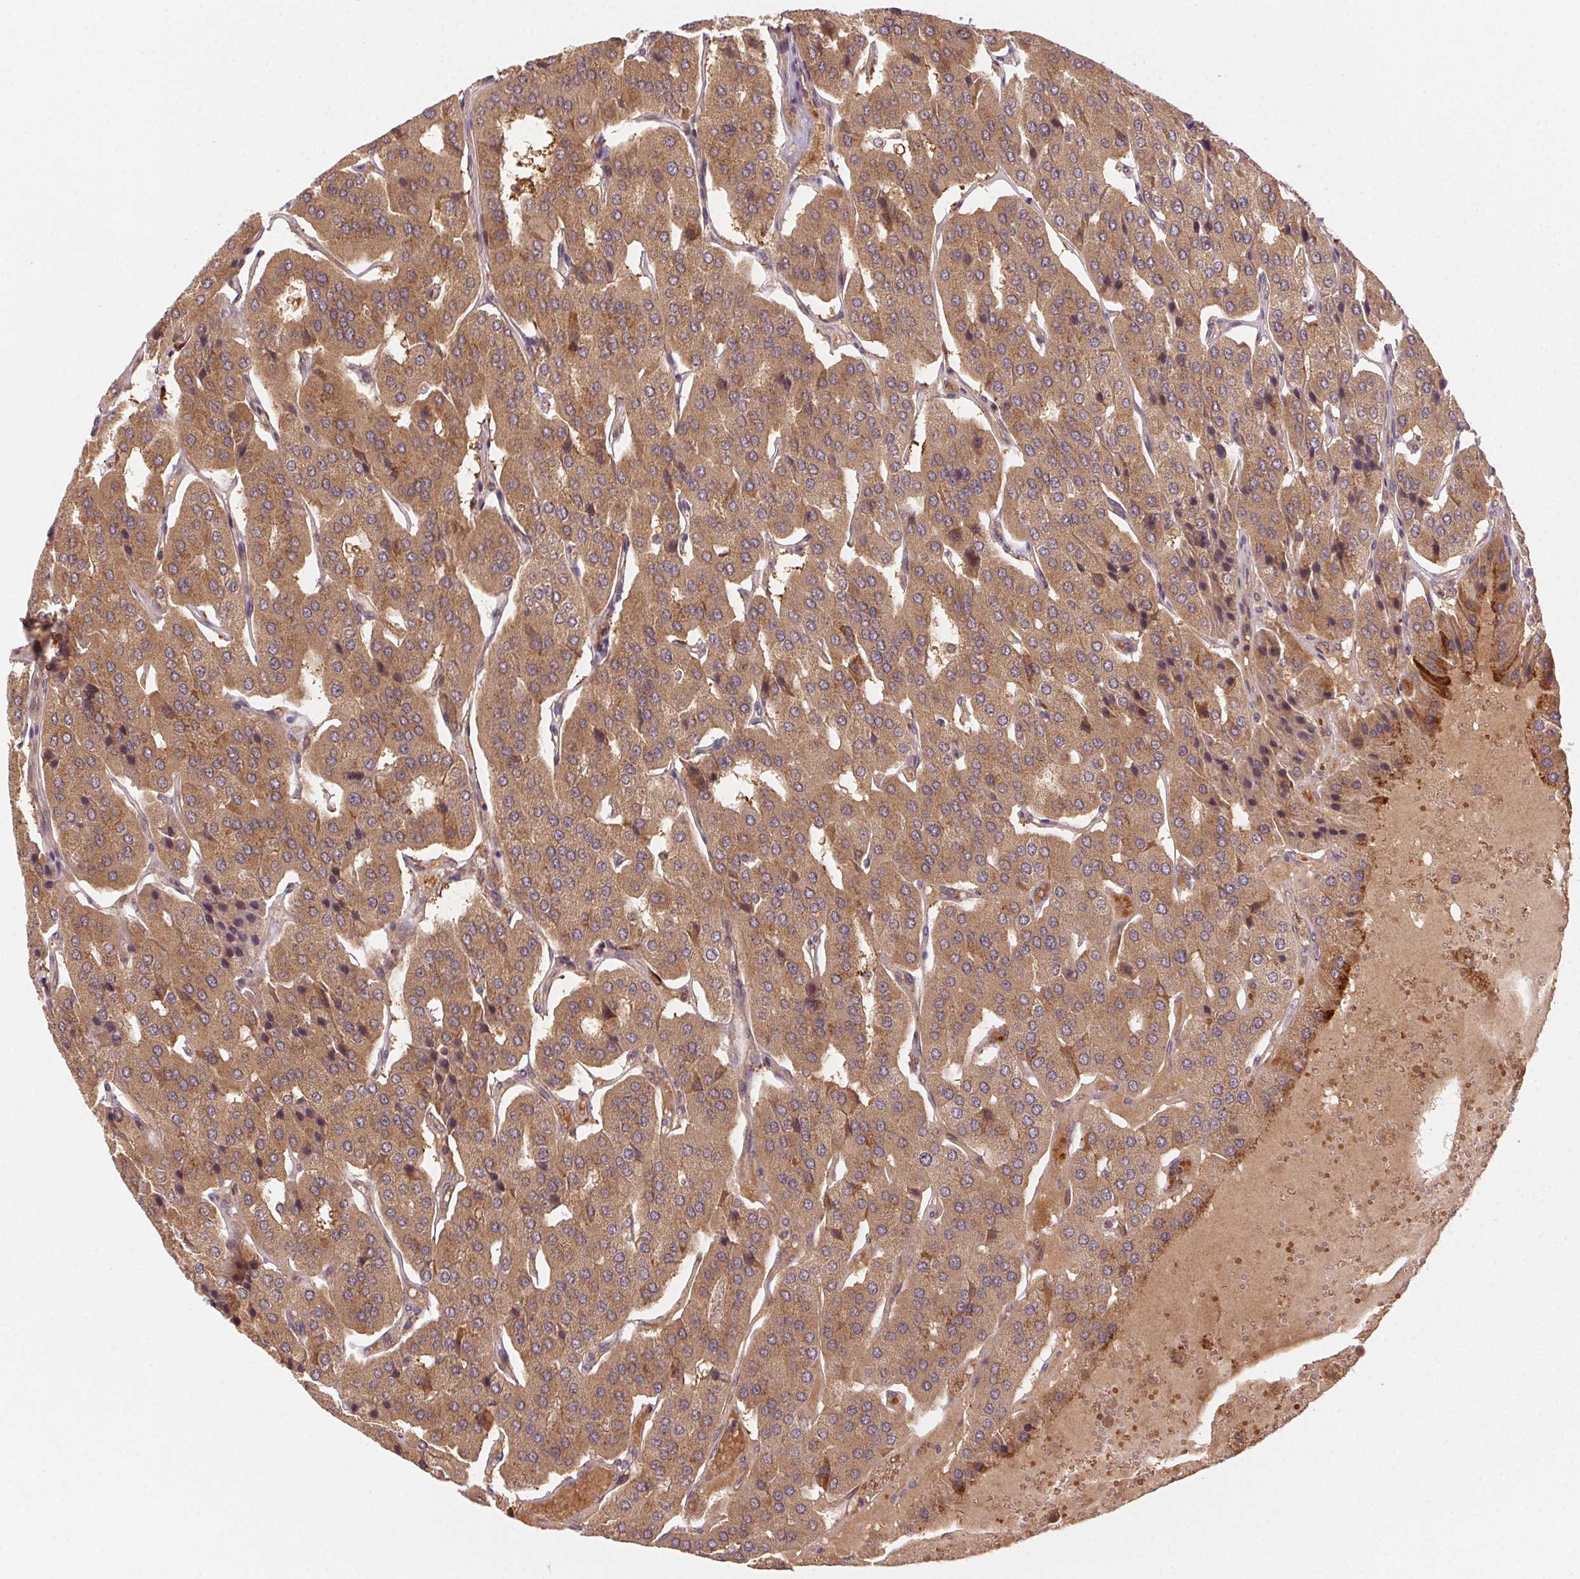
{"staining": {"intensity": "moderate", "quantity": ">75%", "location": "cytoplasmic/membranous"}, "tissue": "parathyroid gland", "cell_type": "Glandular cells", "image_type": "normal", "snomed": [{"axis": "morphology", "description": "Normal tissue, NOS"}, {"axis": "morphology", "description": "Adenoma, NOS"}, {"axis": "topography", "description": "Parathyroid gland"}], "caption": "Protein staining of benign parathyroid gland displays moderate cytoplasmic/membranous expression in about >75% of glandular cells.", "gene": "KLHL15", "patient": {"sex": "female", "age": 86}}